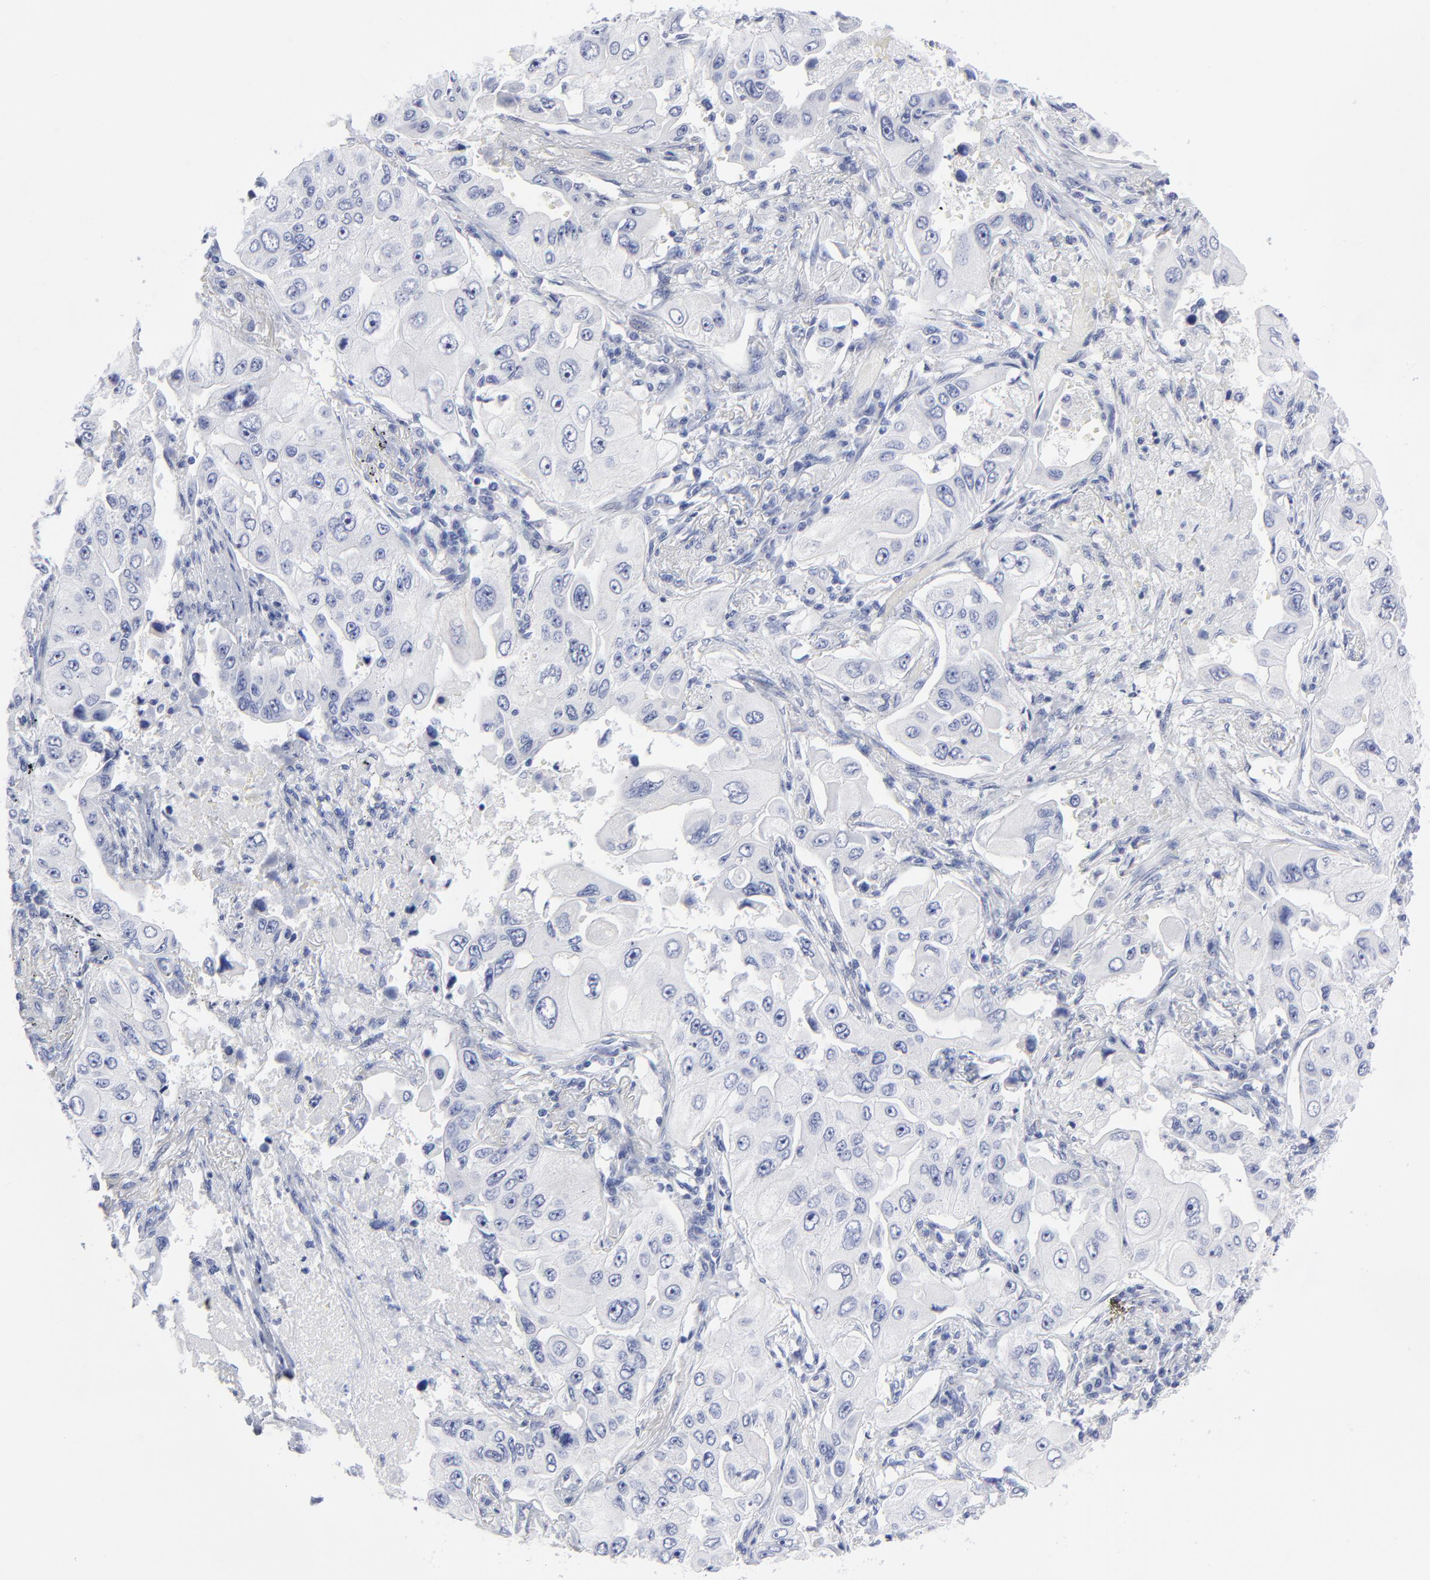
{"staining": {"intensity": "negative", "quantity": "none", "location": "none"}, "tissue": "lung cancer", "cell_type": "Tumor cells", "image_type": "cancer", "snomed": [{"axis": "morphology", "description": "Adenocarcinoma, NOS"}, {"axis": "topography", "description": "Lung"}], "caption": "DAB immunohistochemical staining of human lung cancer reveals no significant positivity in tumor cells.", "gene": "CNTN3", "patient": {"sex": "male", "age": 84}}